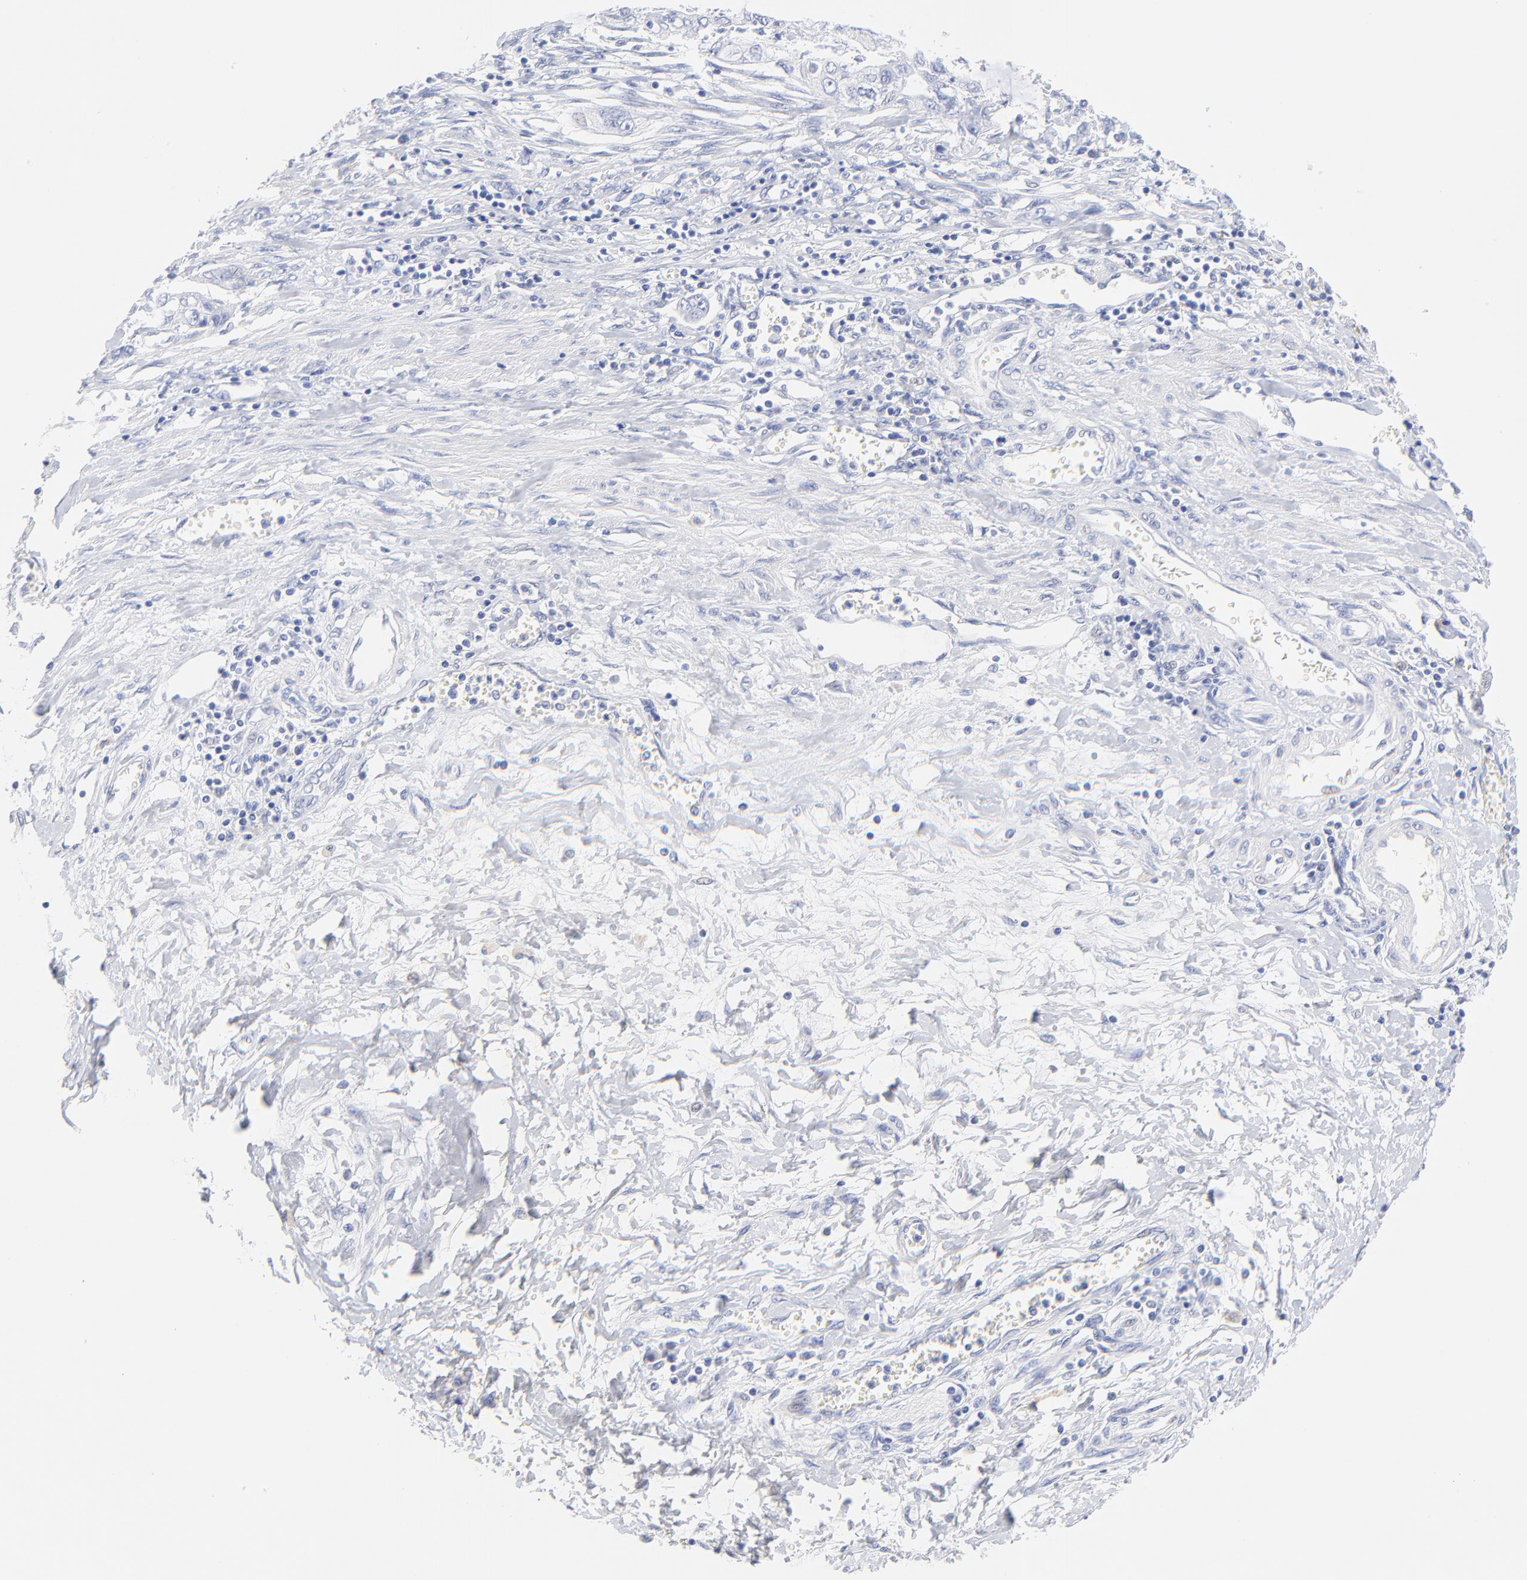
{"staining": {"intensity": "negative", "quantity": "none", "location": "none"}, "tissue": "stomach cancer", "cell_type": "Tumor cells", "image_type": "cancer", "snomed": [{"axis": "morphology", "description": "Adenocarcinoma, NOS"}, {"axis": "topography", "description": "Stomach, upper"}], "caption": "Image shows no significant protein expression in tumor cells of stomach cancer.", "gene": "SULT4A1", "patient": {"sex": "female", "age": 52}}